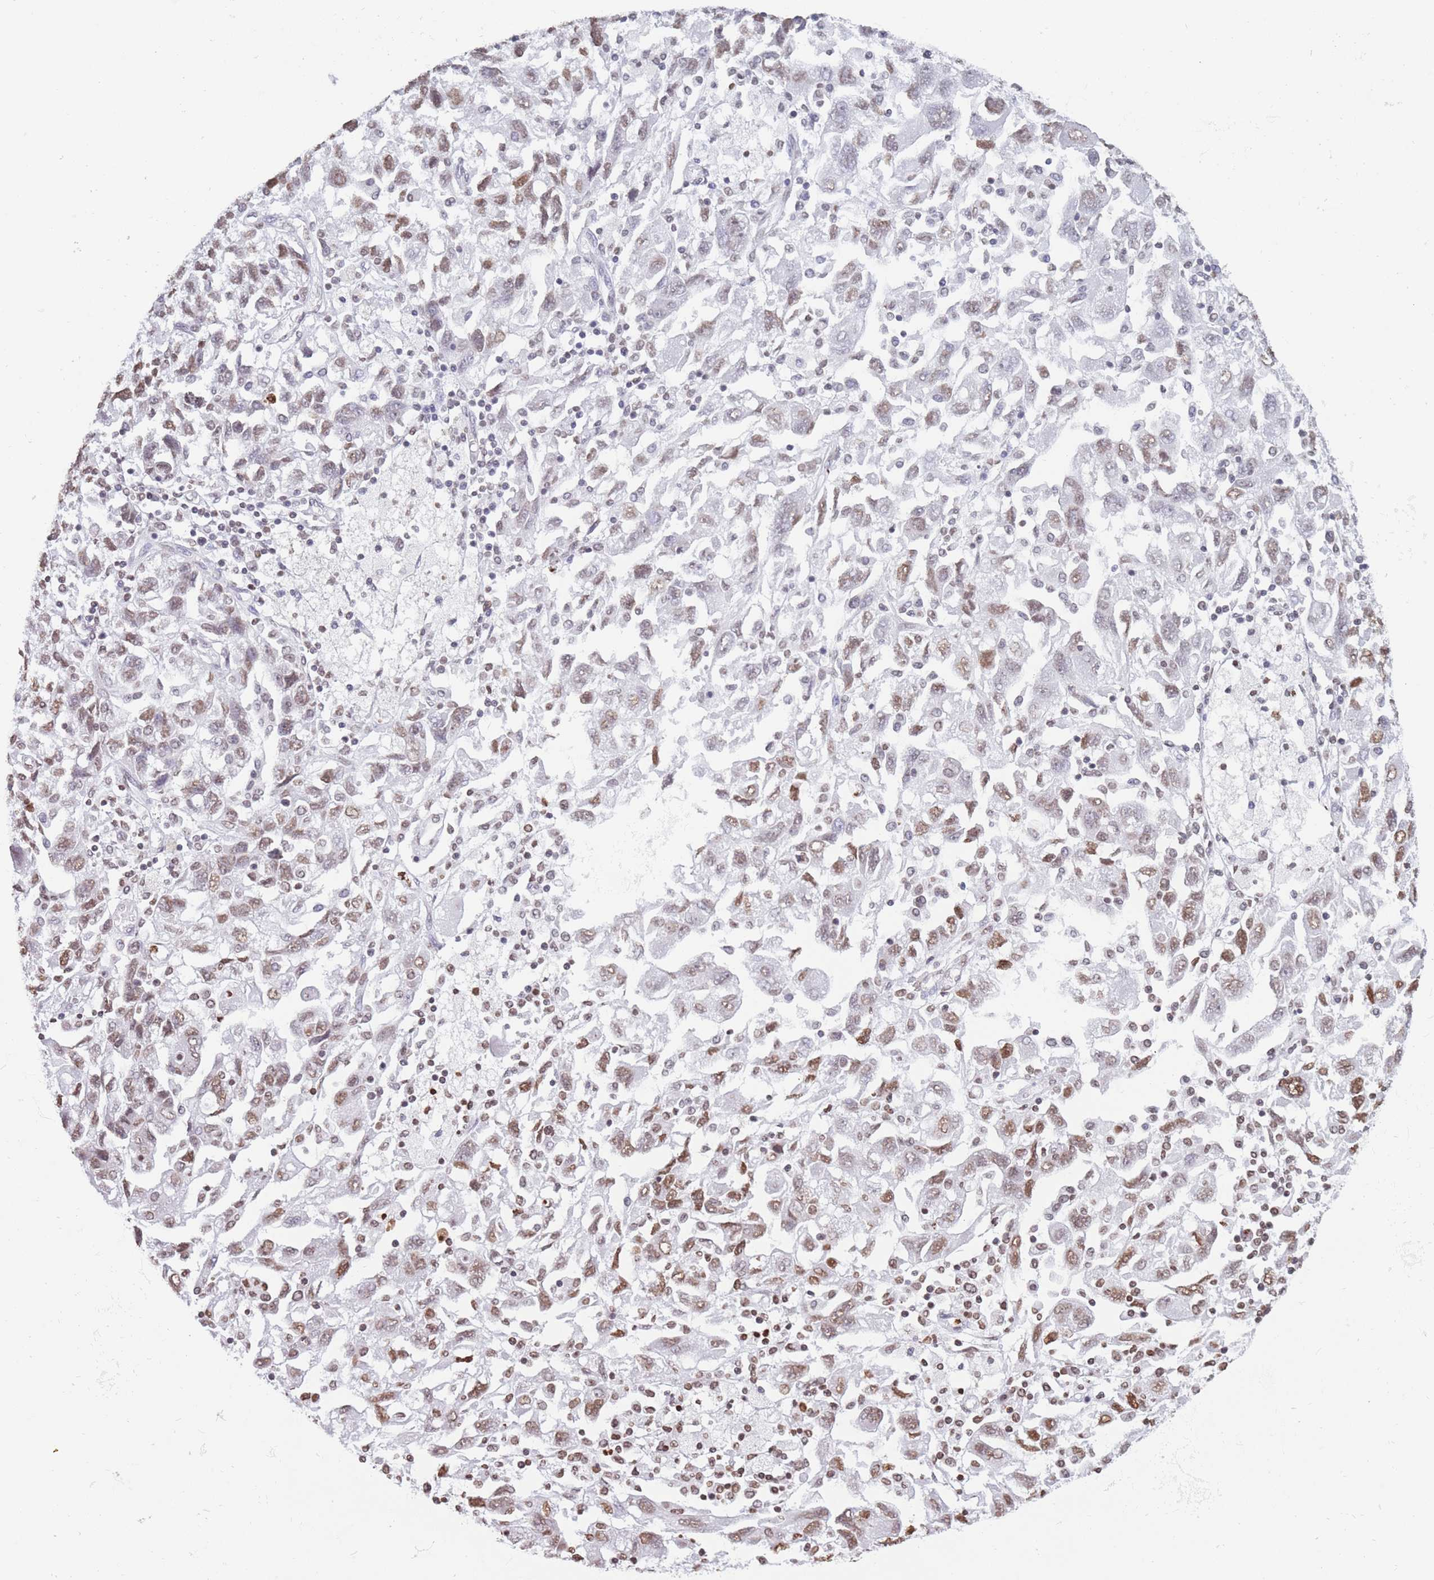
{"staining": {"intensity": "moderate", "quantity": "25%-75%", "location": "nuclear"}, "tissue": "ovarian cancer", "cell_type": "Tumor cells", "image_type": "cancer", "snomed": [{"axis": "morphology", "description": "Carcinoma, NOS"}, {"axis": "morphology", "description": "Cystadenocarcinoma, serous, NOS"}, {"axis": "topography", "description": "Ovary"}], "caption": "This photomicrograph displays IHC staining of human ovarian serous cystadenocarcinoma, with medium moderate nuclear positivity in about 25%-75% of tumor cells.", "gene": "RYK", "patient": {"sex": "female", "age": 69}}